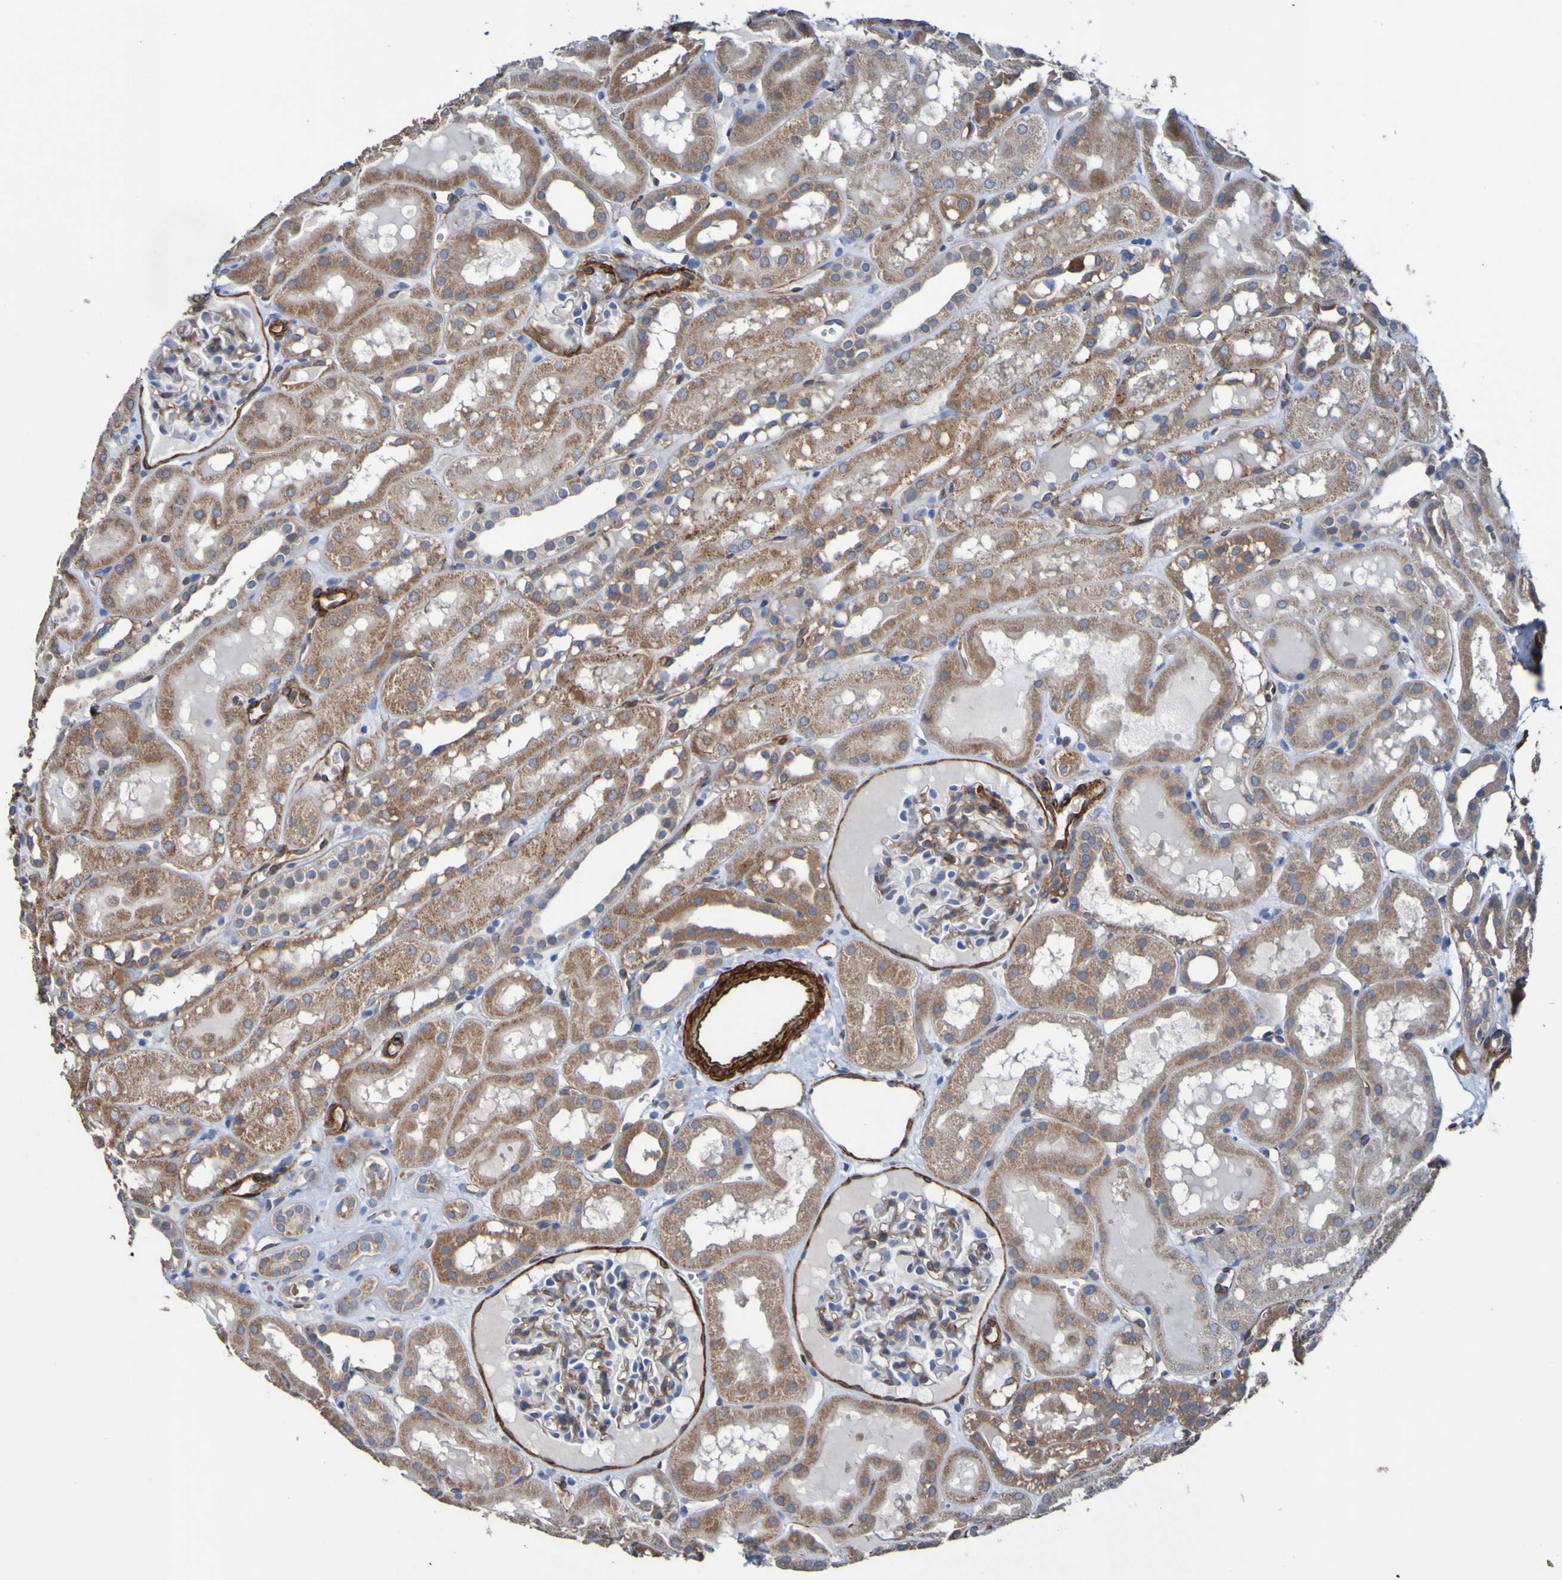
{"staining": {"intensity": "moderate", "quantity": "25%-75%", "location": "cytoplasmic/membranous"}, "tissue": "kidney", "cell_type": "Cells in glomeruli", "image_type": "normal", "snomed": [{"axis": "morphology", "description": "Normal tissue, NOS"}, {"axis": "topography", "description": "Kidney"}, {"axis": "topography", "description": "Urinary bladder"}], "caption": "A medium amount of moderate cytoplasmic/membranous expression is seen in approximately 25%-75% of cells in glomeruli in normal kidney.", "gene": "ELMOD3", "patient": {"sex": "male", "age": 16}}